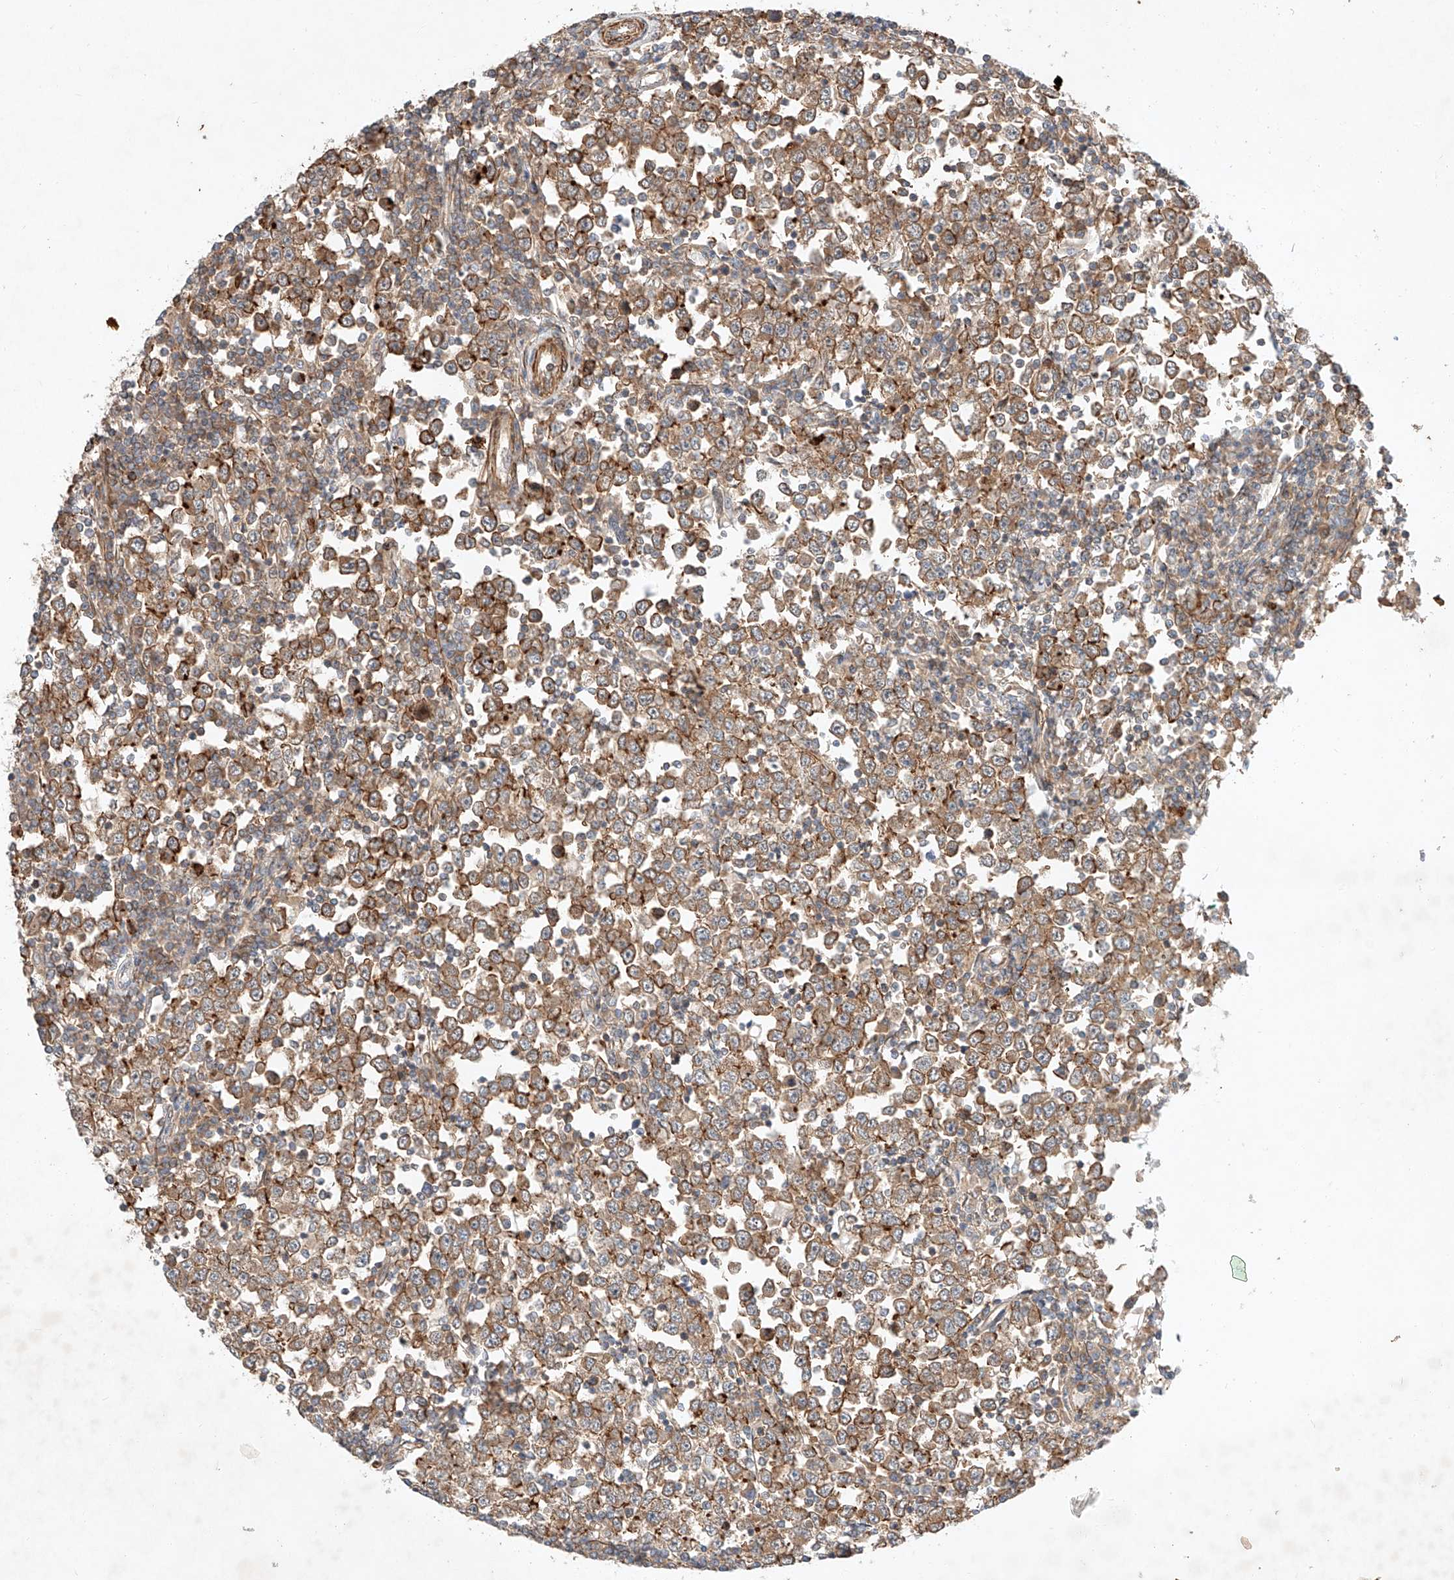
{"staining": {"intensity": "moderate", "quantity": "25%-75%", "location": "cytoplasmic/membranous"}, "tissue": "testis cancer", "cell_type": "Tumor cells", "image_type": "cancer", "snomed": [{"axis": "morphology", "description": "Seminoma, NOS"}, {"axis": "topography", "description": "Testis"}], "caption": "DAB immunohistochemical staining of human testis cancer shows moderate cytoplasmic/membranous protein expression in approximately 25%-75% of tumor cells. The staining is performed using DAB (3,3'-diaminobenzidine) brown chromogen to label protein expression. The nuclei are counter-stained blue using hematoxylin.", "gene": "ARHGAP33", "patient": {"sex": "male", "age": 65}}